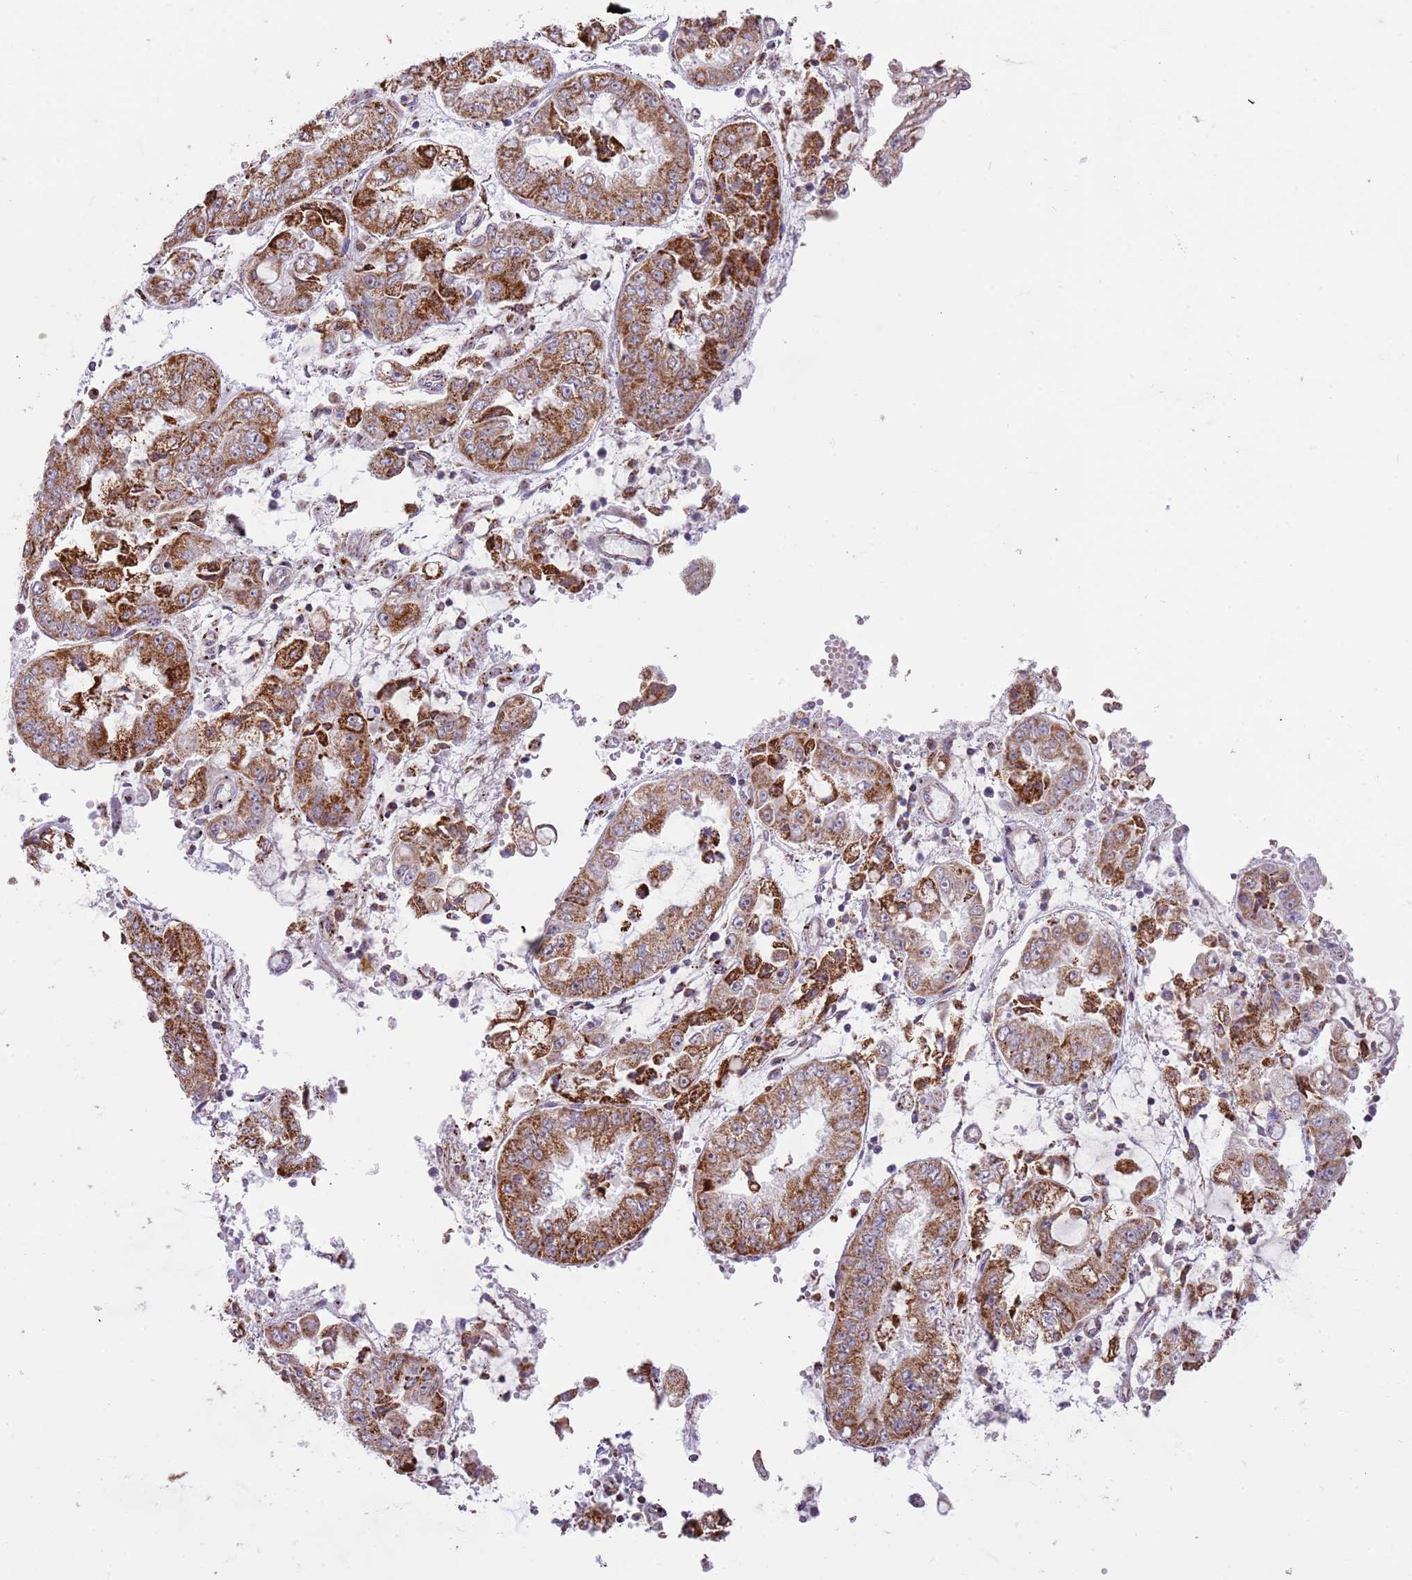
{"staining": {"intensity": "strong", "quantity": ">75%", "location": "cytoplasmic/membranous"}, "tissue": "stomach cancer", "cell_type": "Tumor cells", "image_type": "cancer", "snomed": [{"axis": "morphology", "description": "Adenocarcinoma, NOS"}, {"axis": "topography", "description": "Stomach"}], "caption": "Immunohistochemical staining of stomach cancer demonstrates strong cytoplasmic/membranous protein positivity in about >75% of tumor cells.", "gene": "LHX6", "patient": {"sex": "male", "age": 76}}